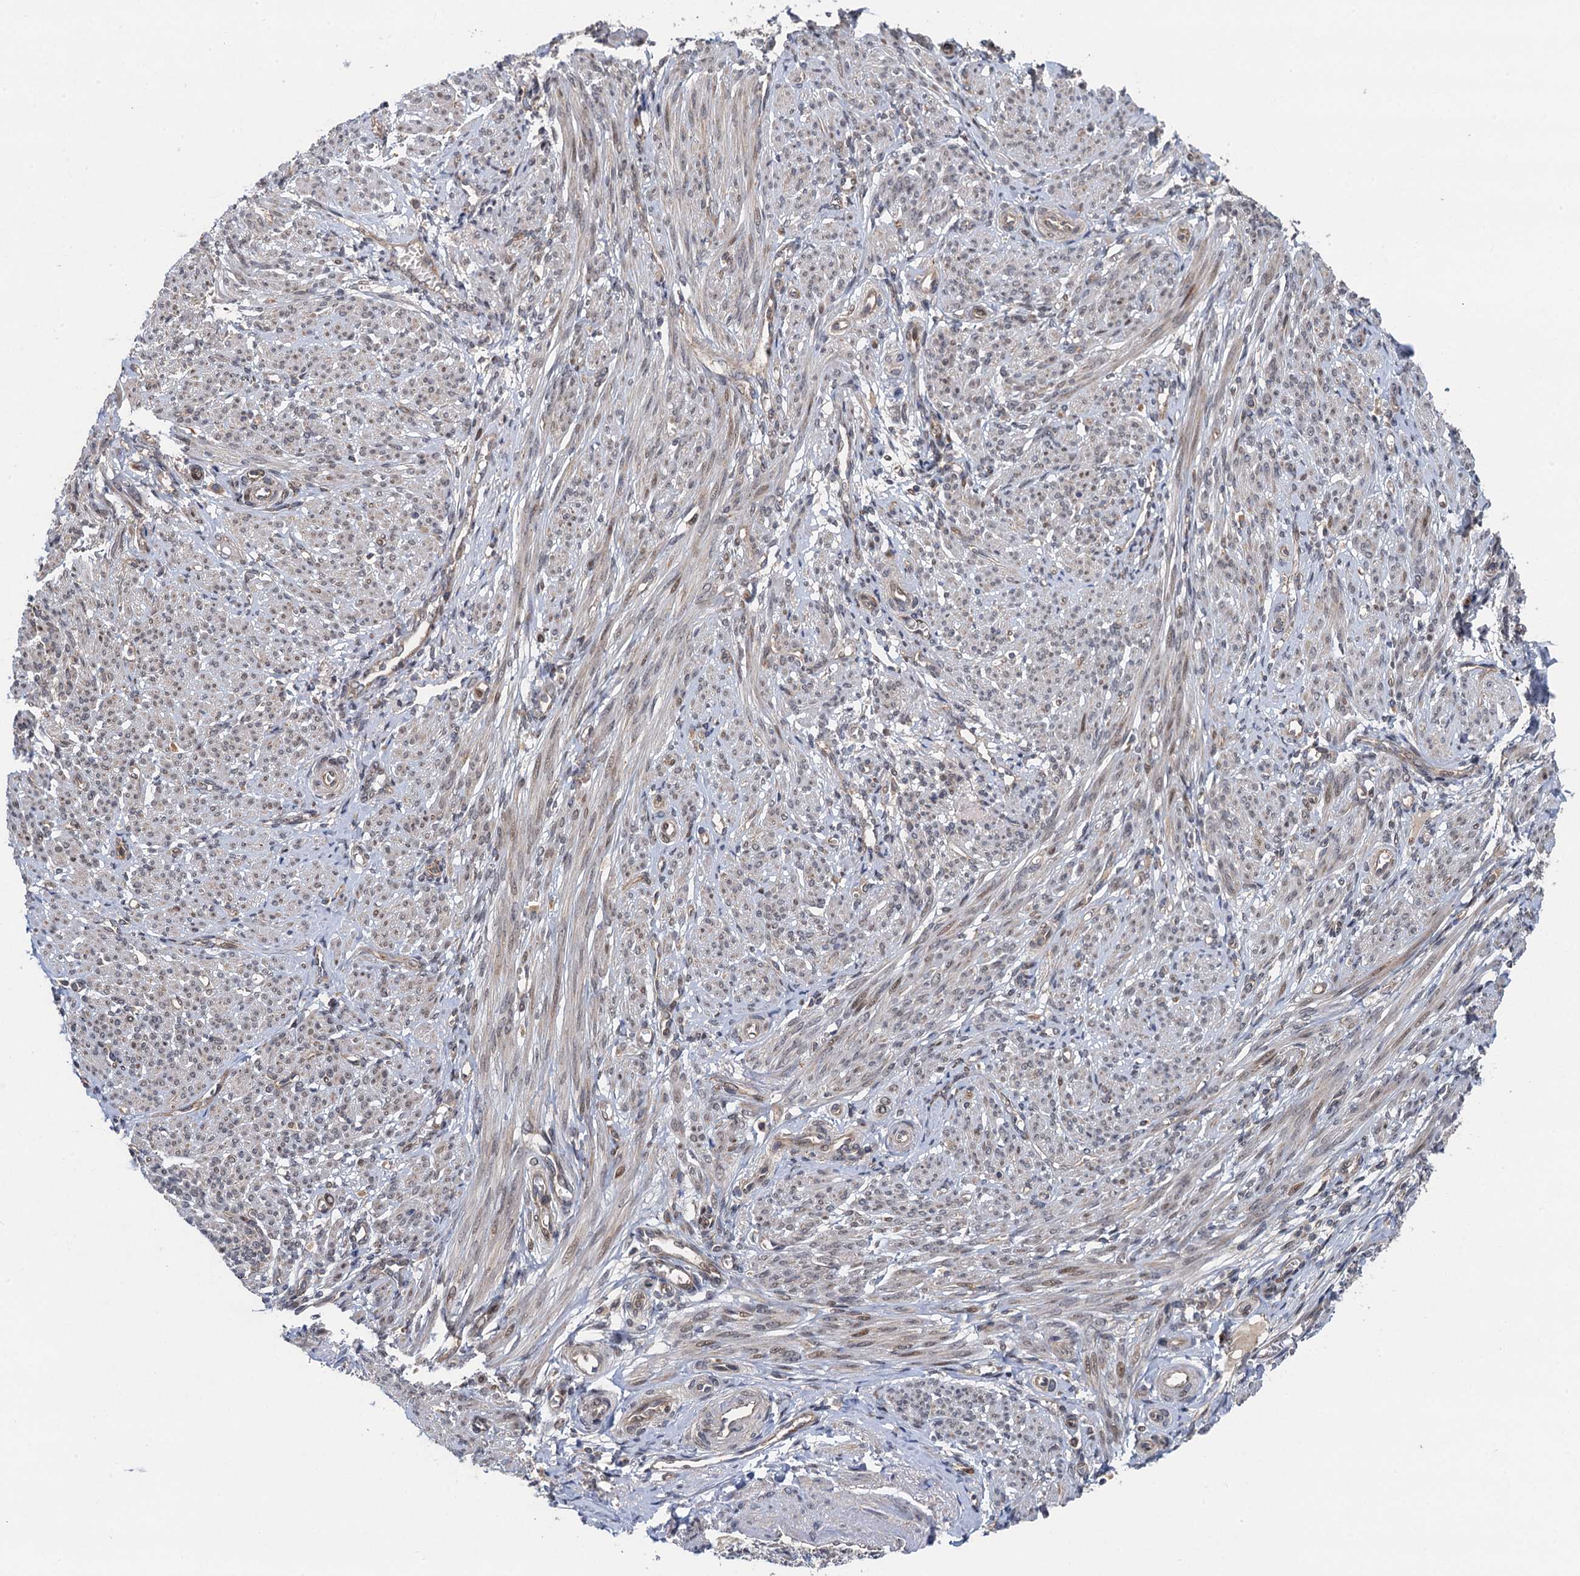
{"staining": {"intensity": "weak", "quantity": "<25%", "location": "nuclear"}, "tissue": "smooth muscle", "cell_type": "Smooth muscle cells", "image_type": "normal", "snomed": [{"axis": "morphology", "description": "Normal tissue, NOS"}, {"axis": "topography", "description": "Smooth muscle"}], "caption": "This is an immunohistochemistry (IHC) photomicrograph of unremarkable human smooth muscle. There is no staining in smooth muscle cells.", "gene": "NLRP10", "patient": {"sex": "female", "age": 39}}